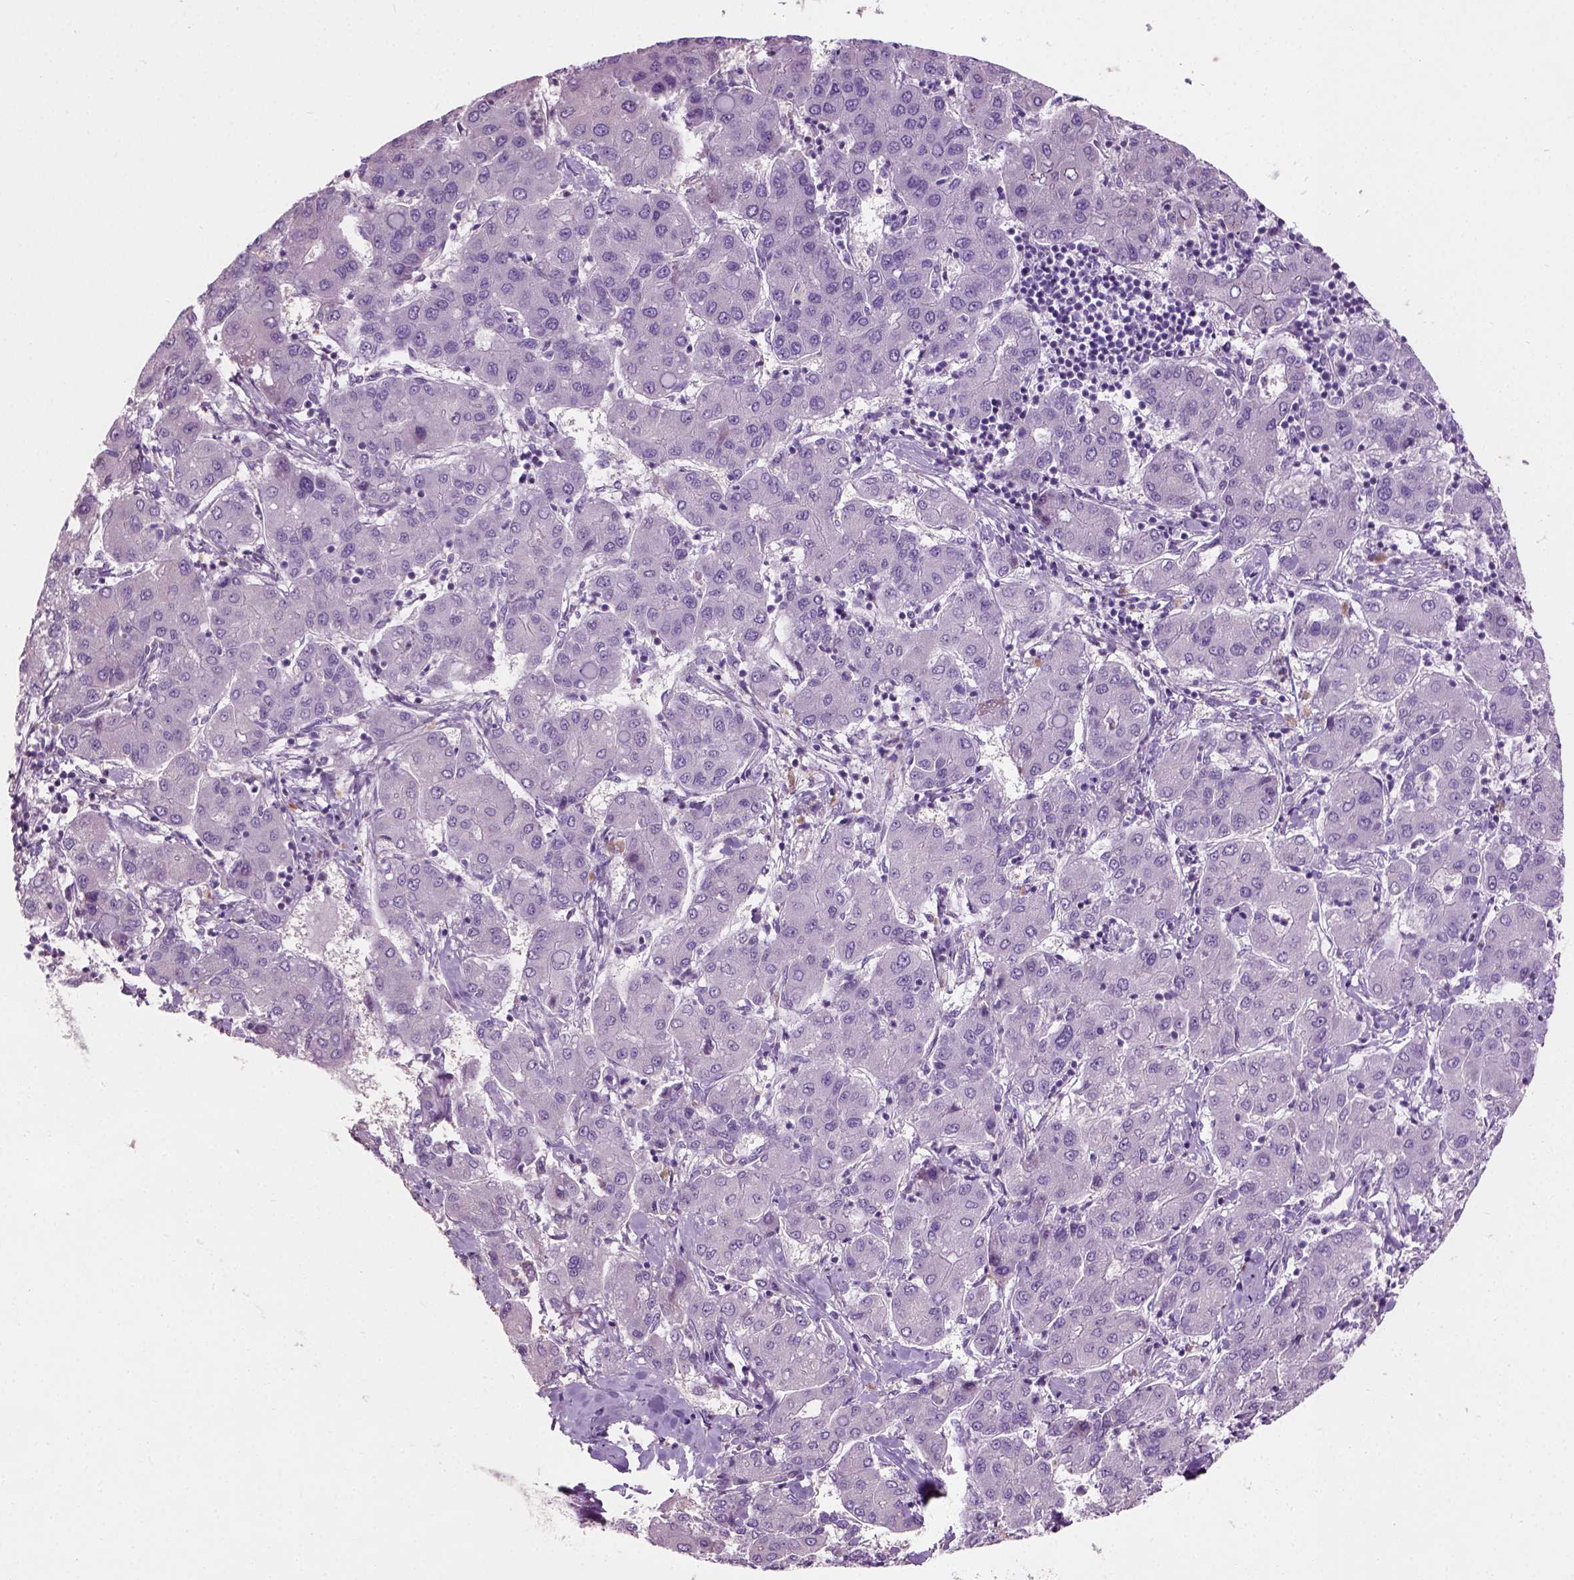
{"staining": {"intensity": "negative", "quantity": "none", "location": "none"}, "tissue": "liver cancer", "cell_type": "Tumor cells", "image_type": "cancer", "snomed": [{"axis": "morphology", "description": "Carcinoma, Hepatocellular, NOS"}, {"axis": "topography", "description": "Liver"}], "caption": "This photomicrograph is of hepatocellular carcinoma (liver) stained with IHC to label a protein in brown with the nuclei are counter-stained blue. There is no expression in tumor cells.", "gene": "PKP3", "patient": {"sex": "male", "age": 65}}